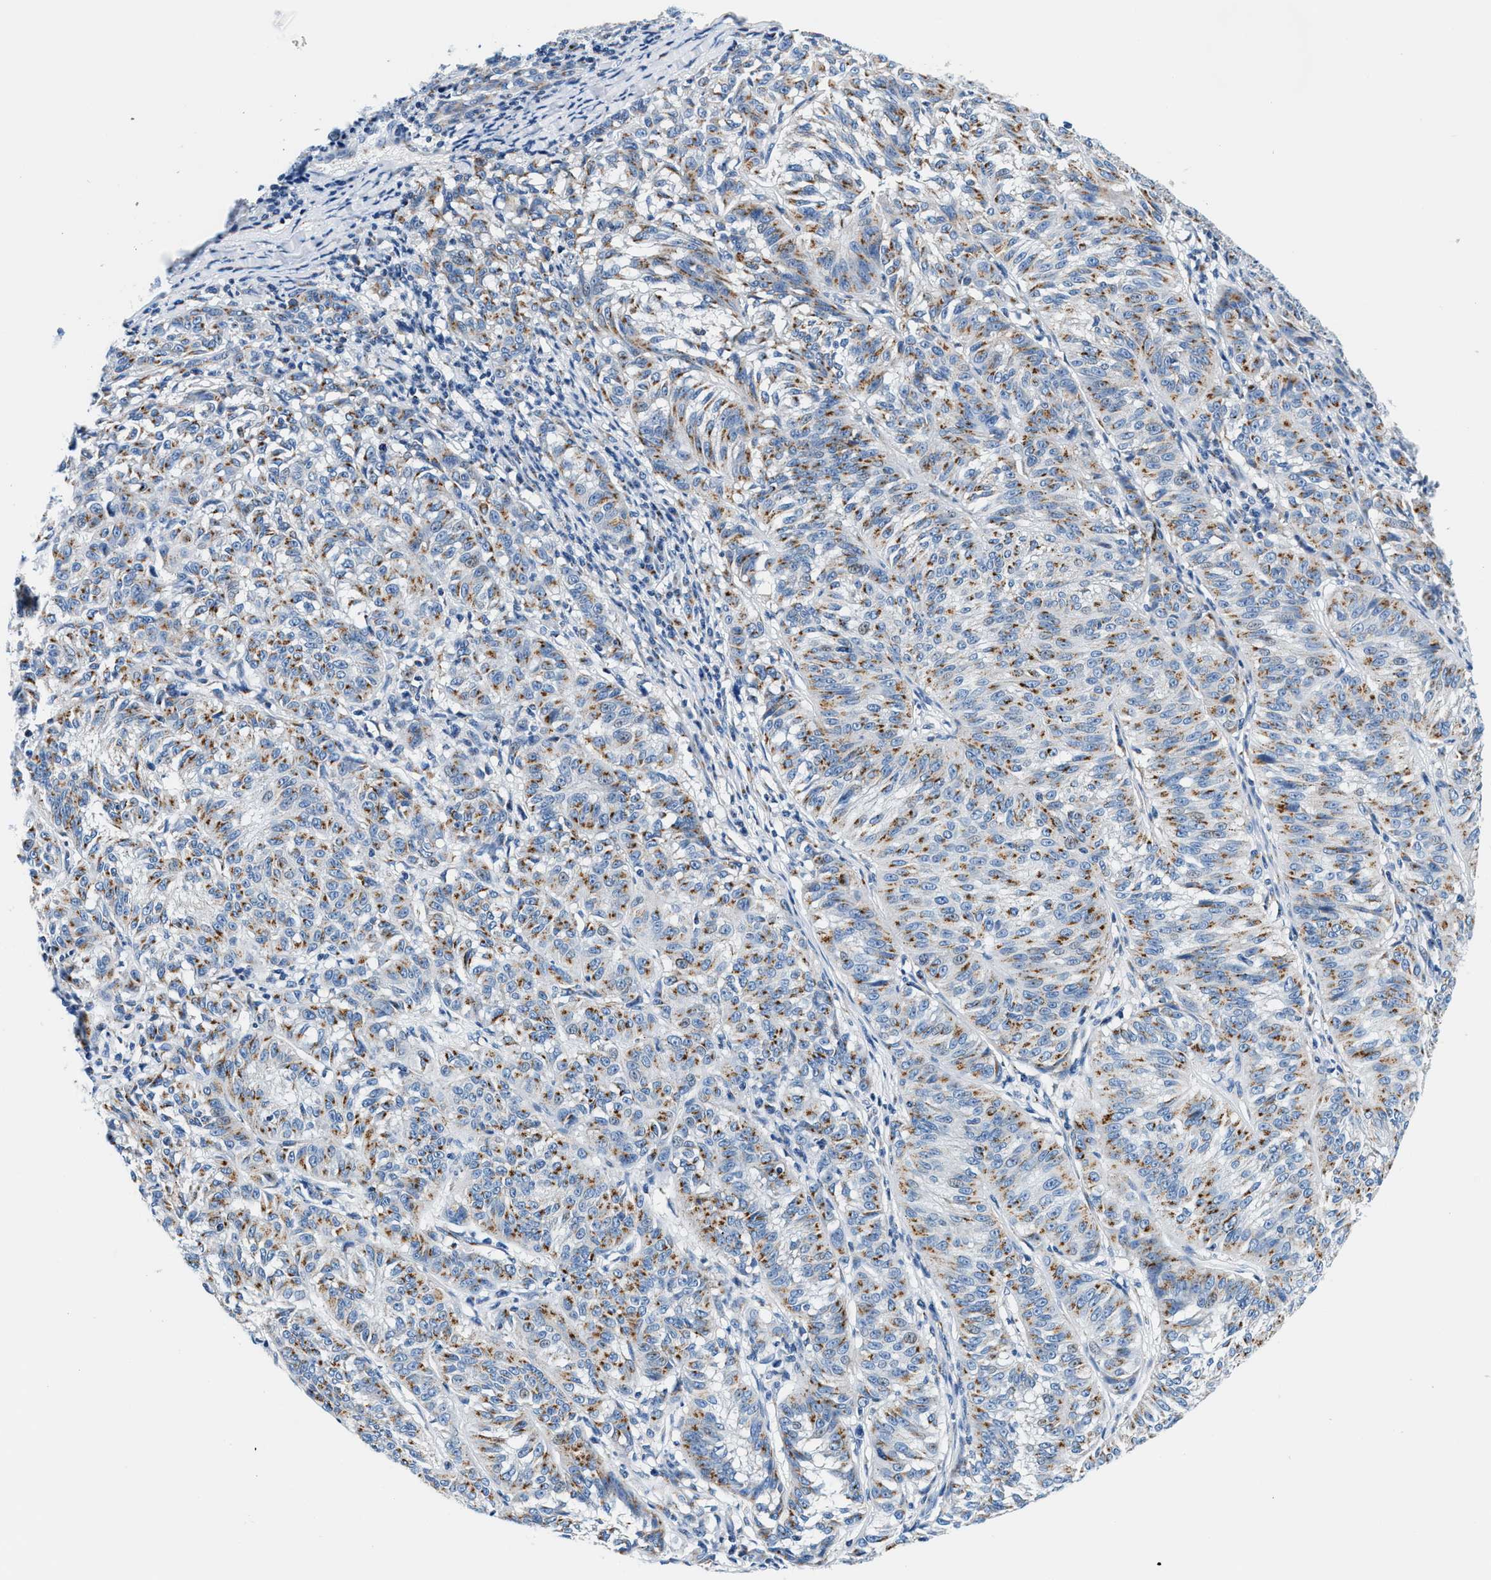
{"staining": {"intensity": "moderate", "quantity": ">75%", "location": "cytoplasmic/membranous"}, "tissue": "melanoma", "cell_type": "Tumor cells", "image_type": "cancer", "snomed": [{"axis": "morphology", "description": "Malignant melanoma, NOS"}, {"axis": "topography", "description": "Skin"}], "caption": "This photomicrograph shows immunohistochemistry staining of malignant melanoma, with medium moderate cytoplasmic/membranous staining in about >75% of tumor cells.", "gene": "VPS53", "patient": {"sex": "female", "age": 72}}